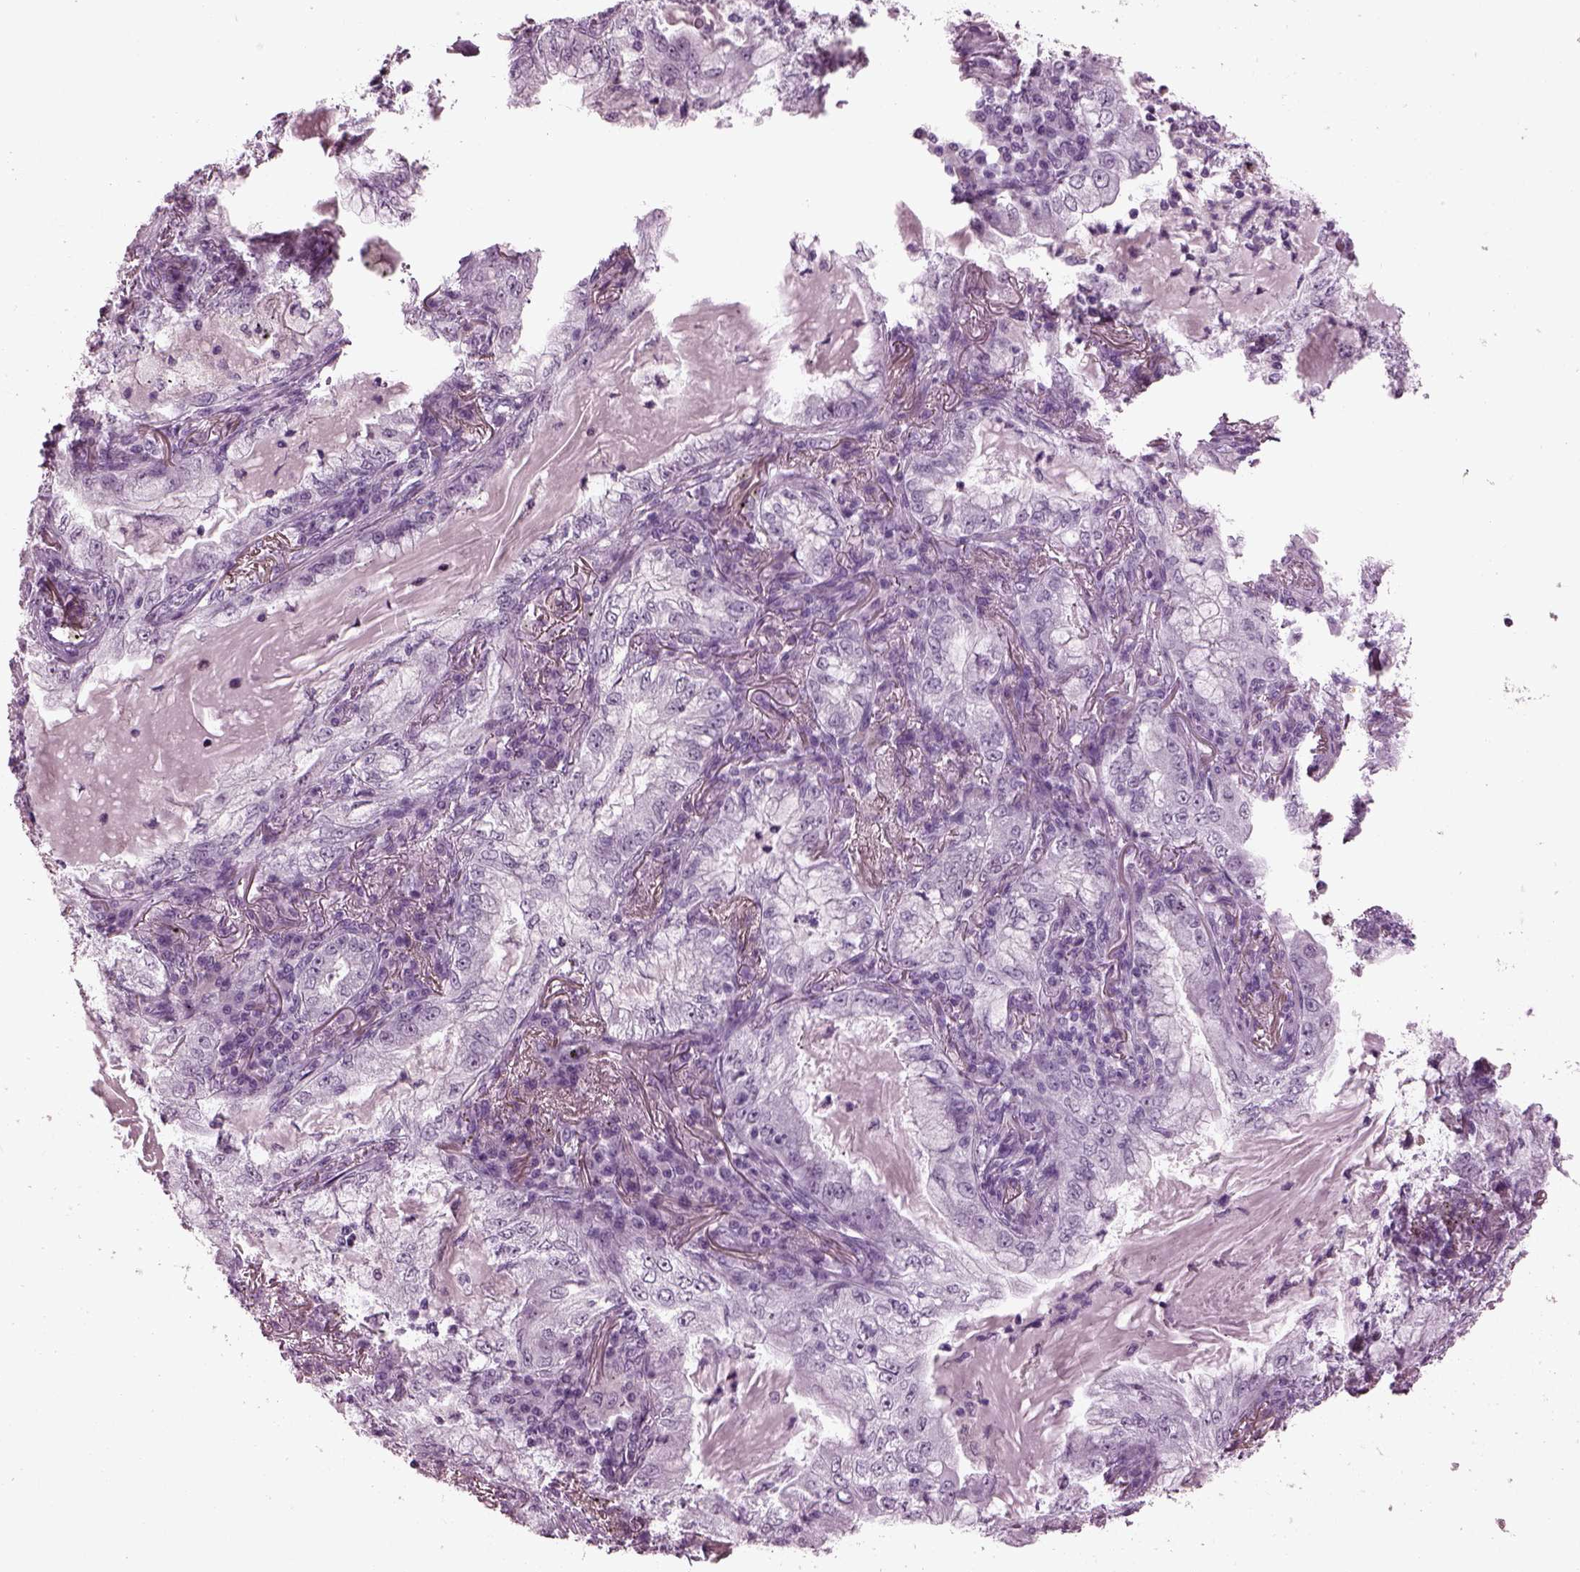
{"staining": {"intensity": "negative", "quantity": "none", "location": "none"}, "tissue": "lung cancer", "cell_type": "Tumor cells", "image_type": "cancer", "snomed": [{"axis": "morphology", "description": "Adenocarcinoma, NOS"}, {"axis": "topography", "description": "Lung"}], "caption": "An image of human lung cancer (adenocarcinoma) is negative for staining in tumor cells.", "gene": "SLC6A17", "patient": {"sex": "female", "age": 73}}